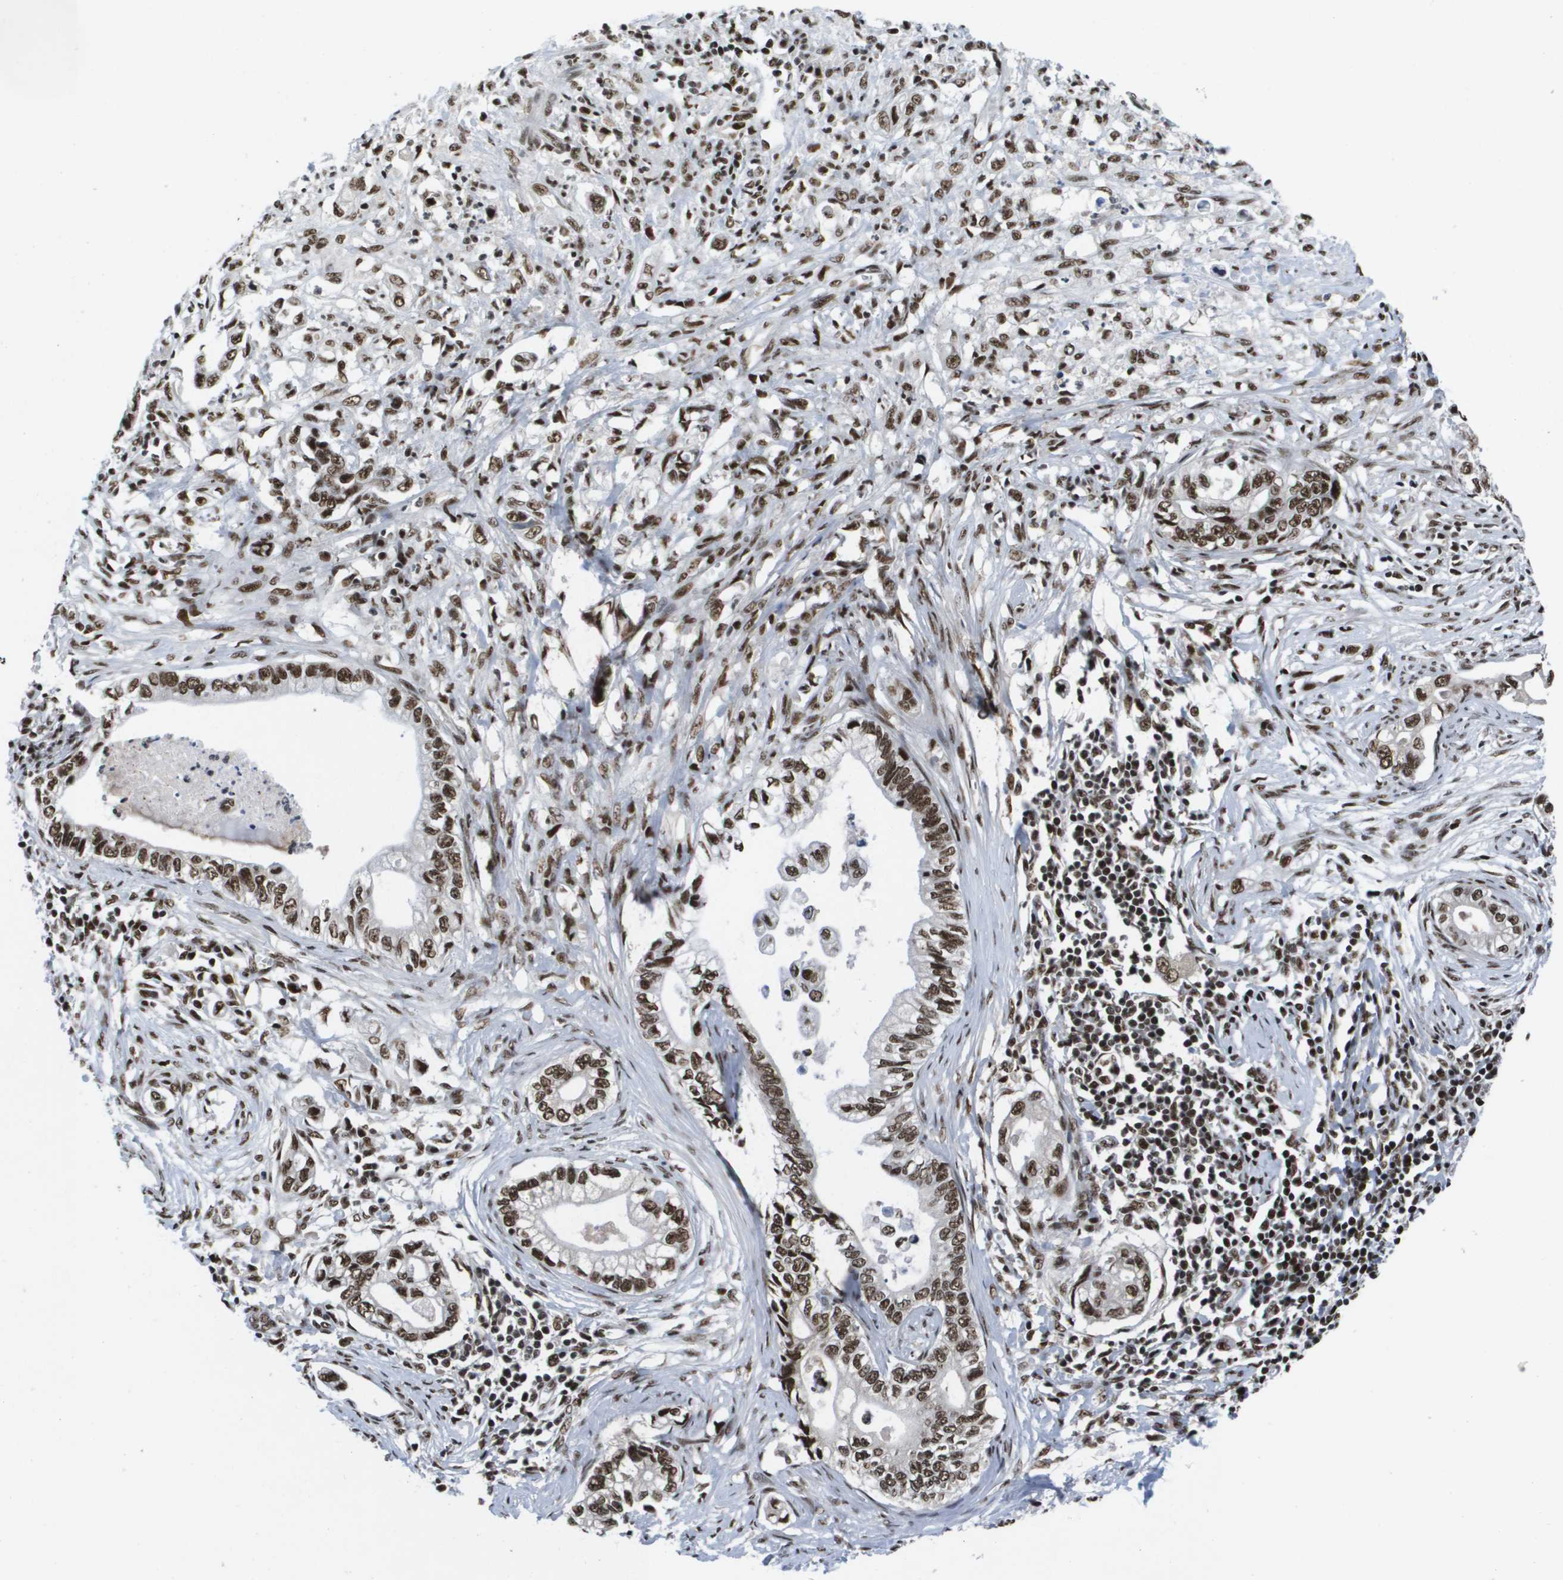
{"staining": {"intensity": "strong", "quantity": ">75%", "location": "nuclear"}, "tissue": "pancreatic cancer", "cell_type": "Tumor cells", "image_type": "cancer", "snomed": [{"axis": "morphology", "description": "Adenocarcinoma, NOS"}, {"axis": "topography", "description": "Pancreas"}], "caption": "Immunohistochemical staining of human pancreatic cancer (adenocarcinoma) reveals high levels of strong nuclear protein positivity in approximately >75% of tumor cells. The protein of interest is shown in brown color, while the nuclei are stained blue.", "gene": "NSRP1", "patient": {"sex": "male", "age": 56}}